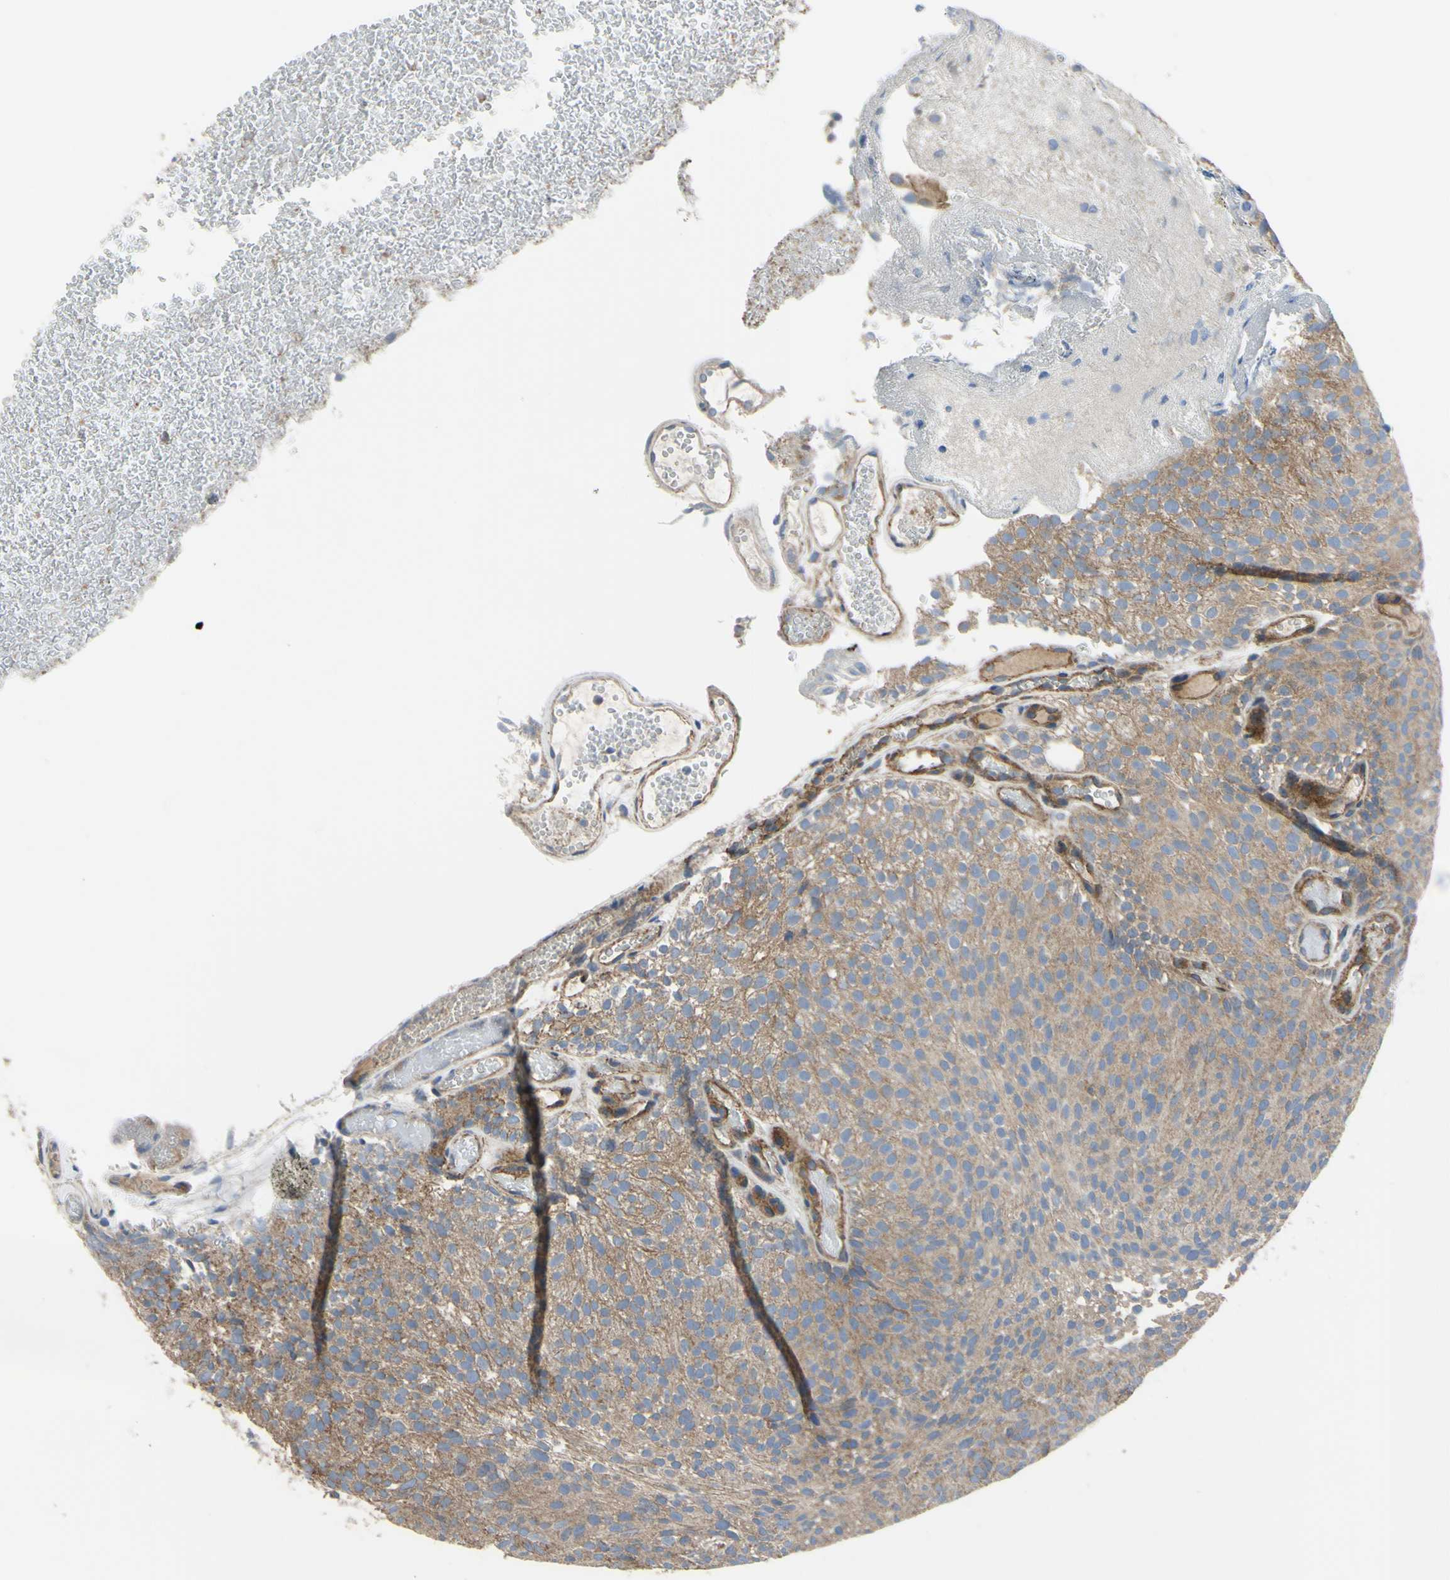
{"staining": {"intensity": "moderate", "quantity": ">75%", "location": "cytoplasmic/membranous"}, "tissue": "urothelial cancer", "cell_type": "Tumor cells", "image_type": "cancer", "snomed": [{"axis": "morphology", "description": "Urothelial carcinoma, Low grade"}, {"axis": "topography", "description": "Urinary bladder"}], "caption": "A high-resolution micrograph shows immunohistochemistry staining of urothelial cancer, which reveals moderate cytoplasmic/membranous expression in about >75% of tumor cells.", "gene": "BECN1", "patient": {"sex": "male", "age": 78}}